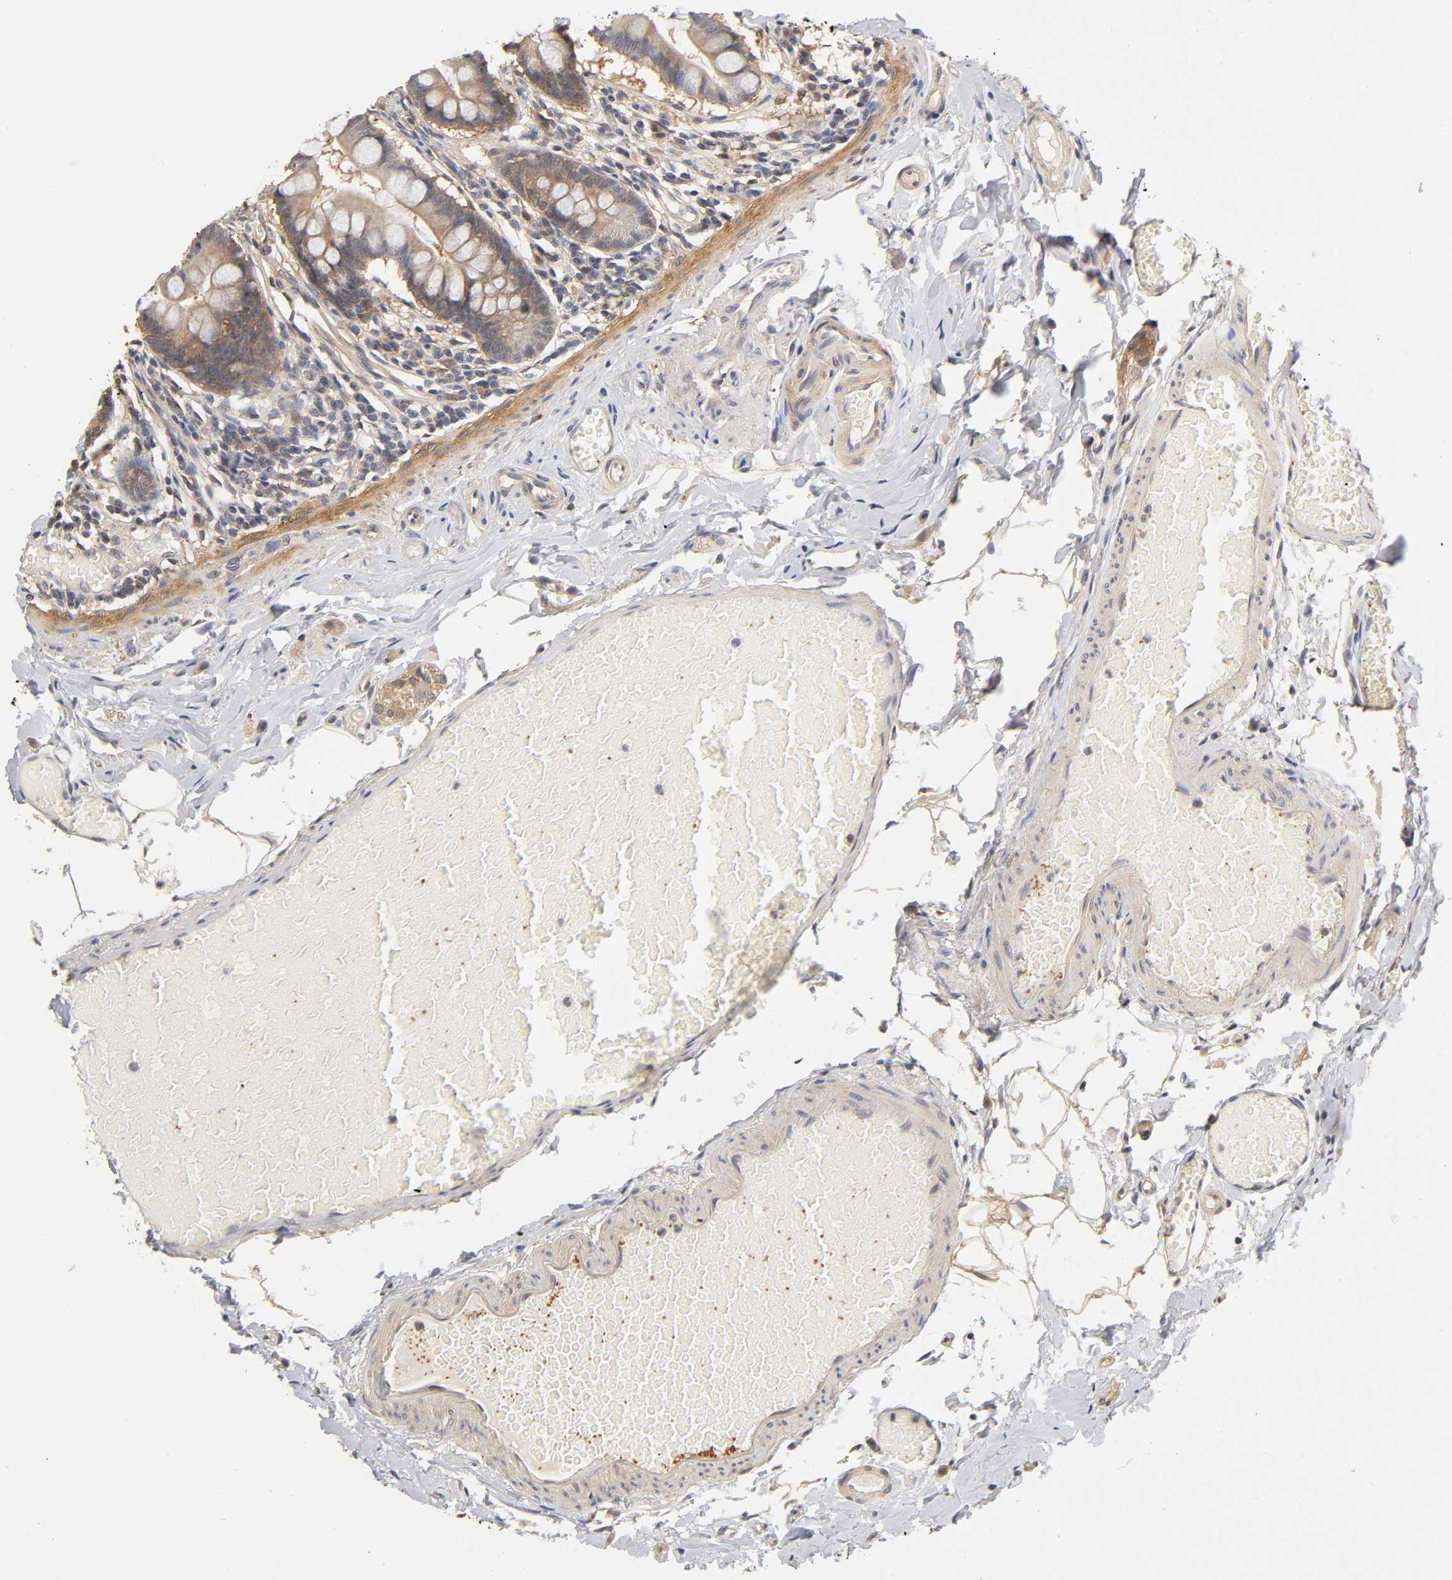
{"staining": {"intensity": "negative", "quantity": "none", "location": "none"}, "tissue": "small intestine", "cell_type": "Glandular cells", "image_type": "normal", "snomed": [{"axis": "morphology", "description": "Normal tissue, NOS"}, {"axis": "topography", "description": "Small intestine"}], "caption": "Immunohistochemistry (IHC) photomicrograph of normal human small intestine stained for a protein (brown), which exhibits no positivity in glandular cells.", "gene": "PDE5A", "patient": {"sex": "male", "age": 41}}